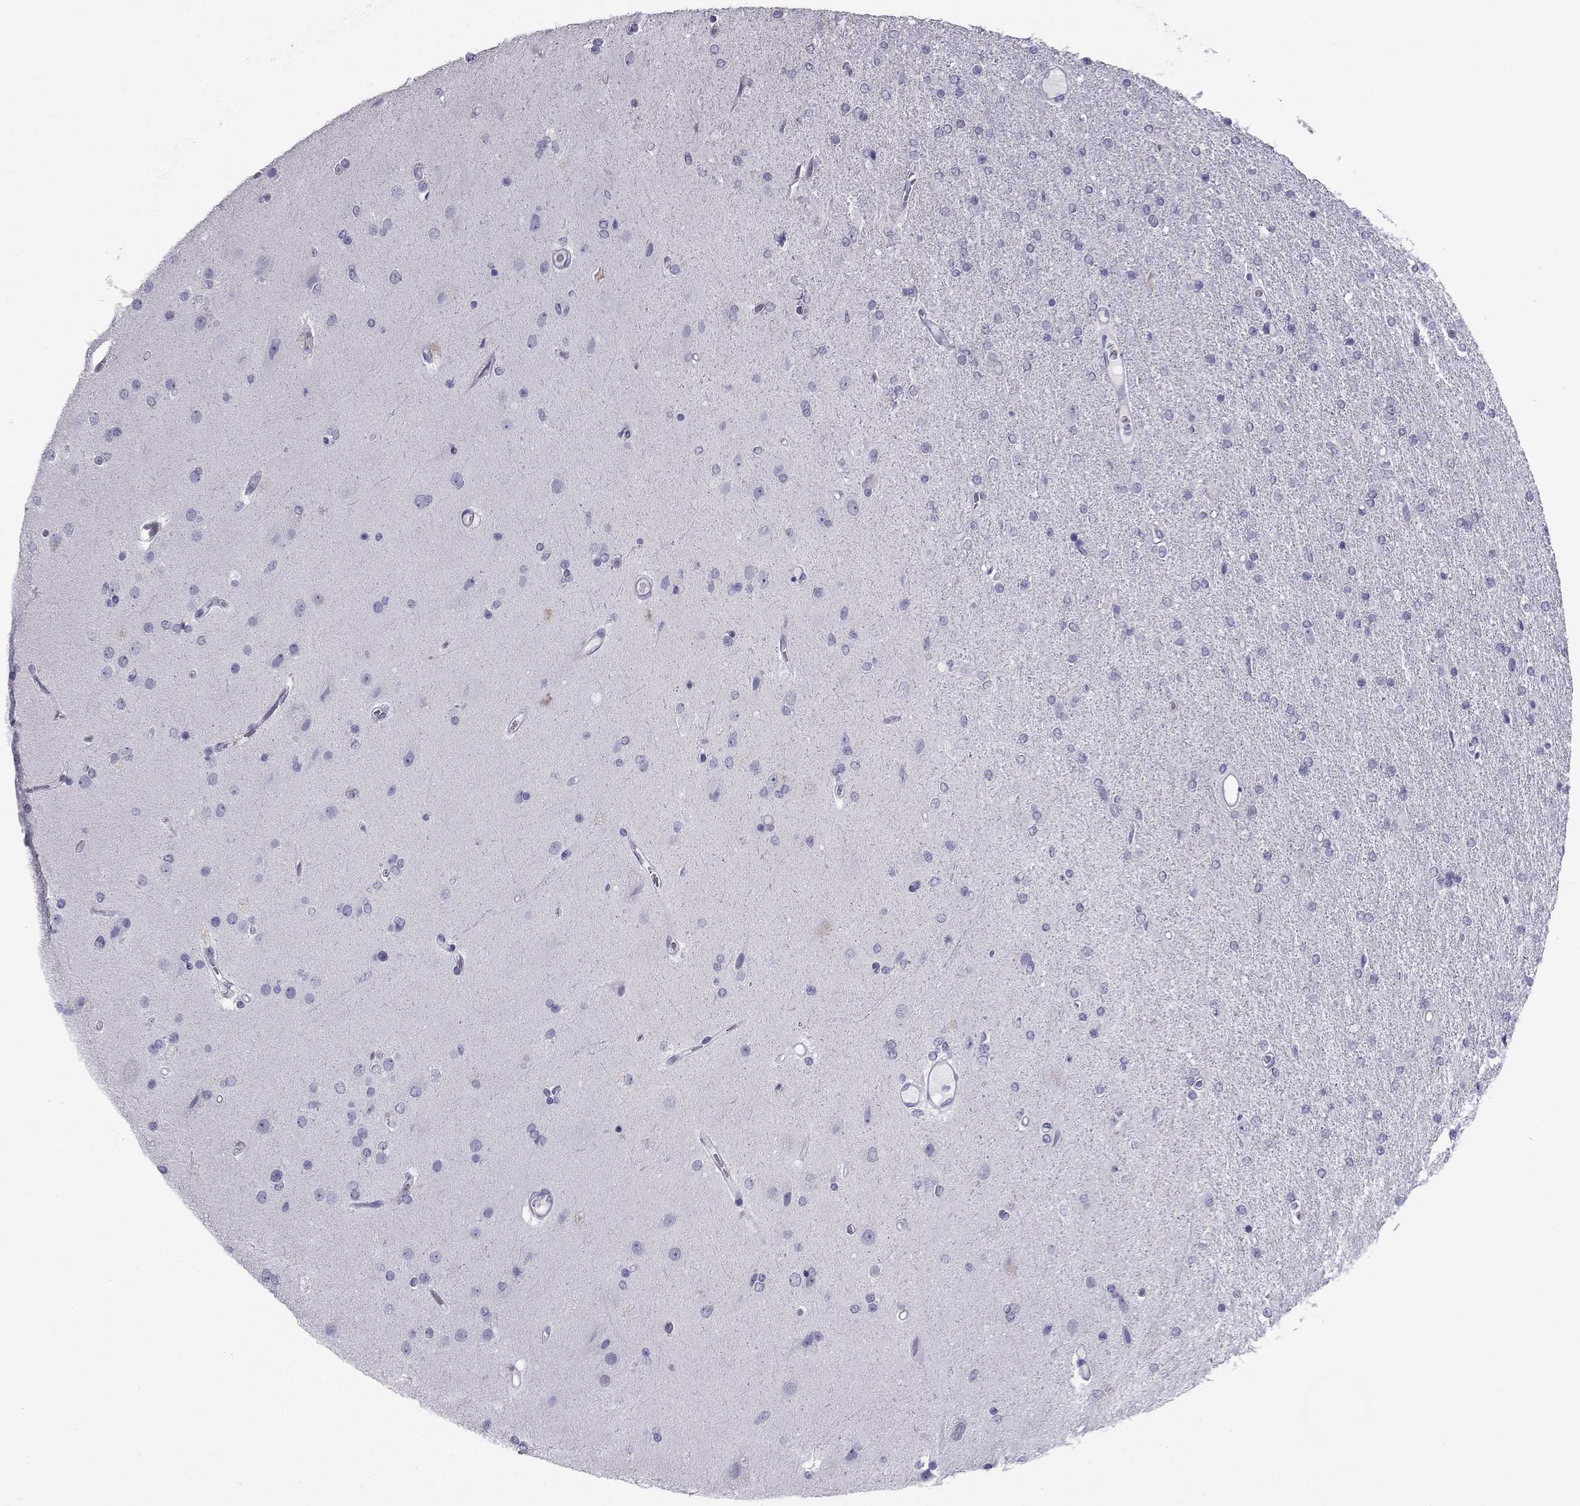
{"staining": {"intensity": "negative", "quantity": "none", "location": "none"}, "tissue": "glioma", "cell_type": "Tumor cells", "image_type": "cancer", "snomed": [{"axis": "morphology", "description": "Glioma, malignant, High grade"}, {"axis": "topography", "description": "Cerebral cortex"}], "caption": "This is an immunohistochemistry (IHC) photomicrograph of human malignant high-grade glioma. There is no staining in tumor cells.", "gene": "SPANXD", "patient": {"sex": "male", "age": 70}}